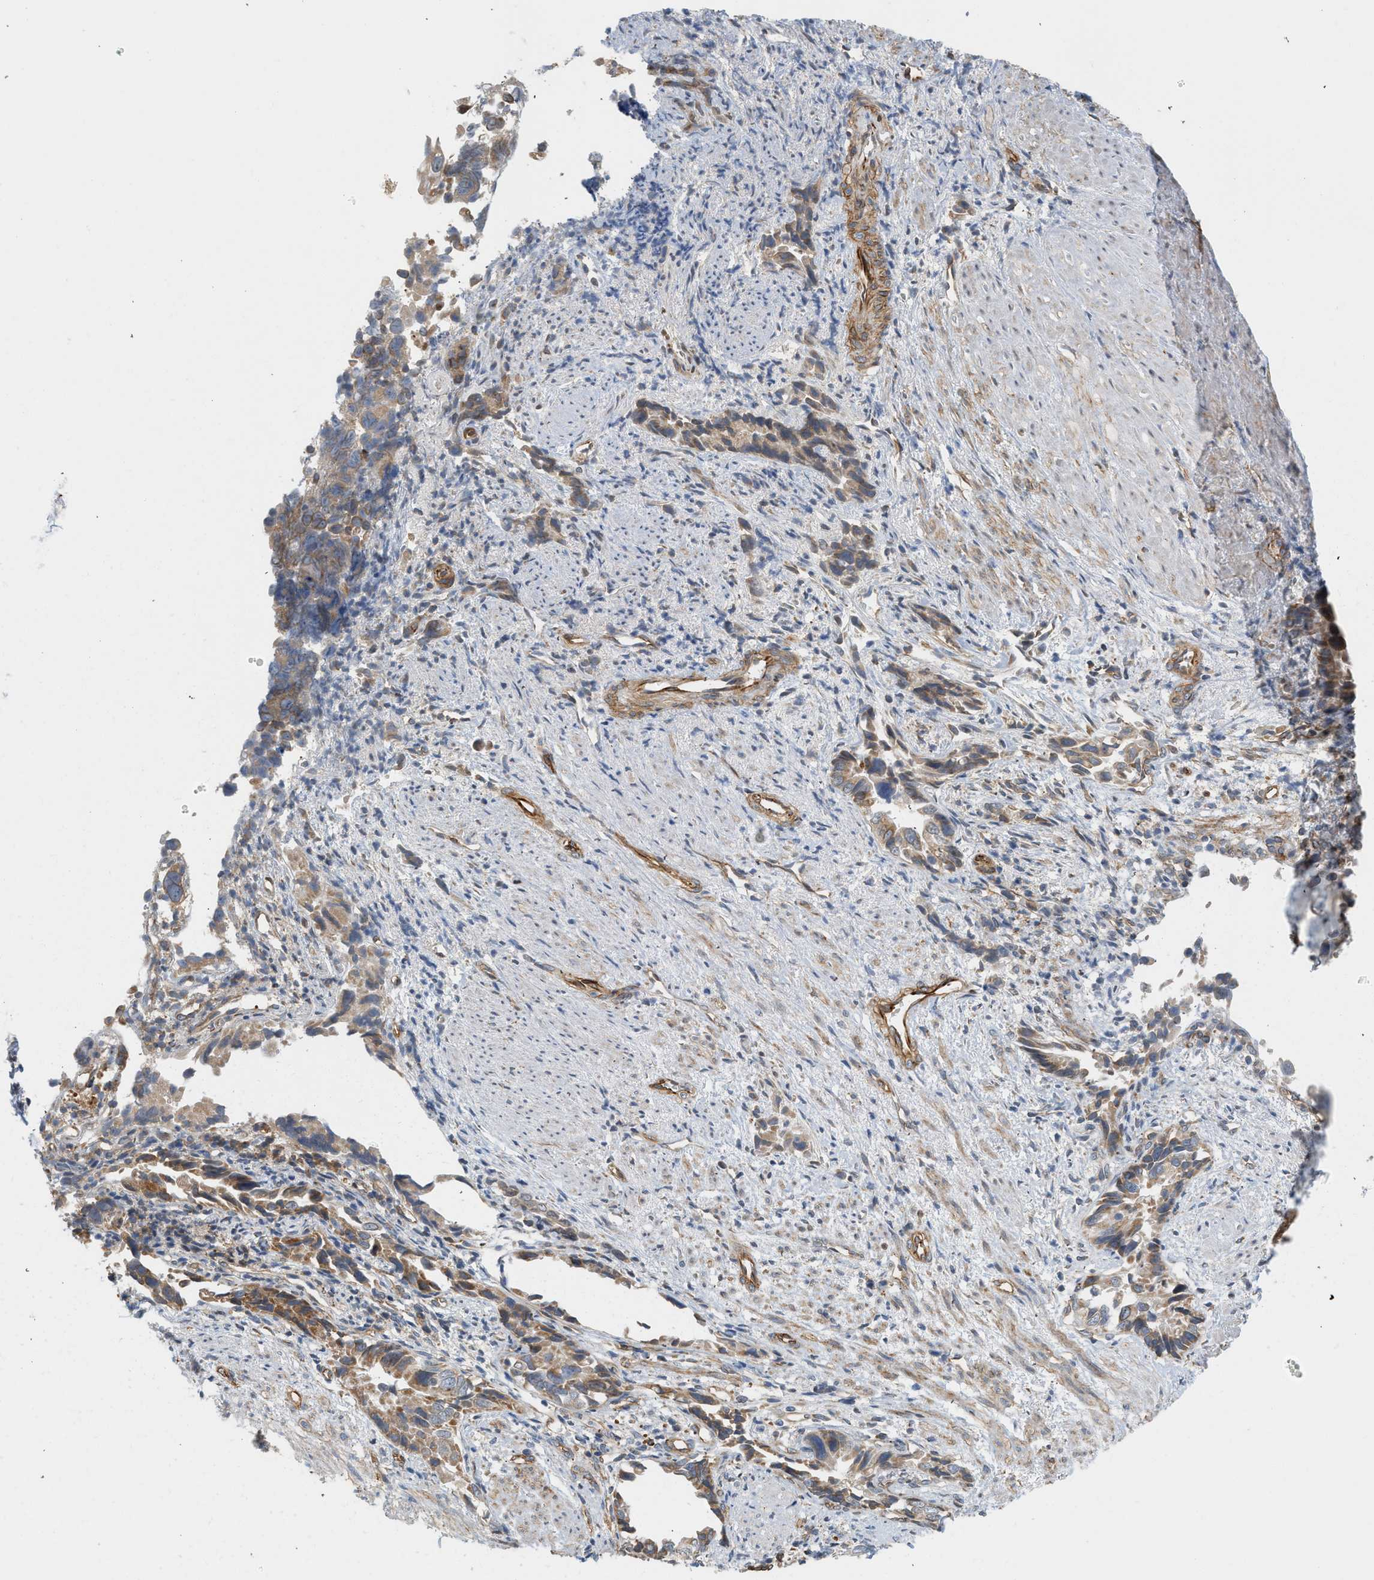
{"staining": {"intensity": "moderate", "quantity": ">75%", "location": "cytoplasmic/membranous"}, "tissue": "liver cancer", "cell_type": "Tumor cells", "image_type": "cancer", "snomed": [{"axis": "morphology", "description": "Cholangiocarcinoma"}, {"axis": "topography", "description": "Liver"}], "caption": "A brown stain labels moderate cytoplasmic/membranous staining of a protein in human liver cancer (cholangiocarcinoma) tumor cells.", "gene": "SVOP", "patient": {"sex": "female", "age": 79}}